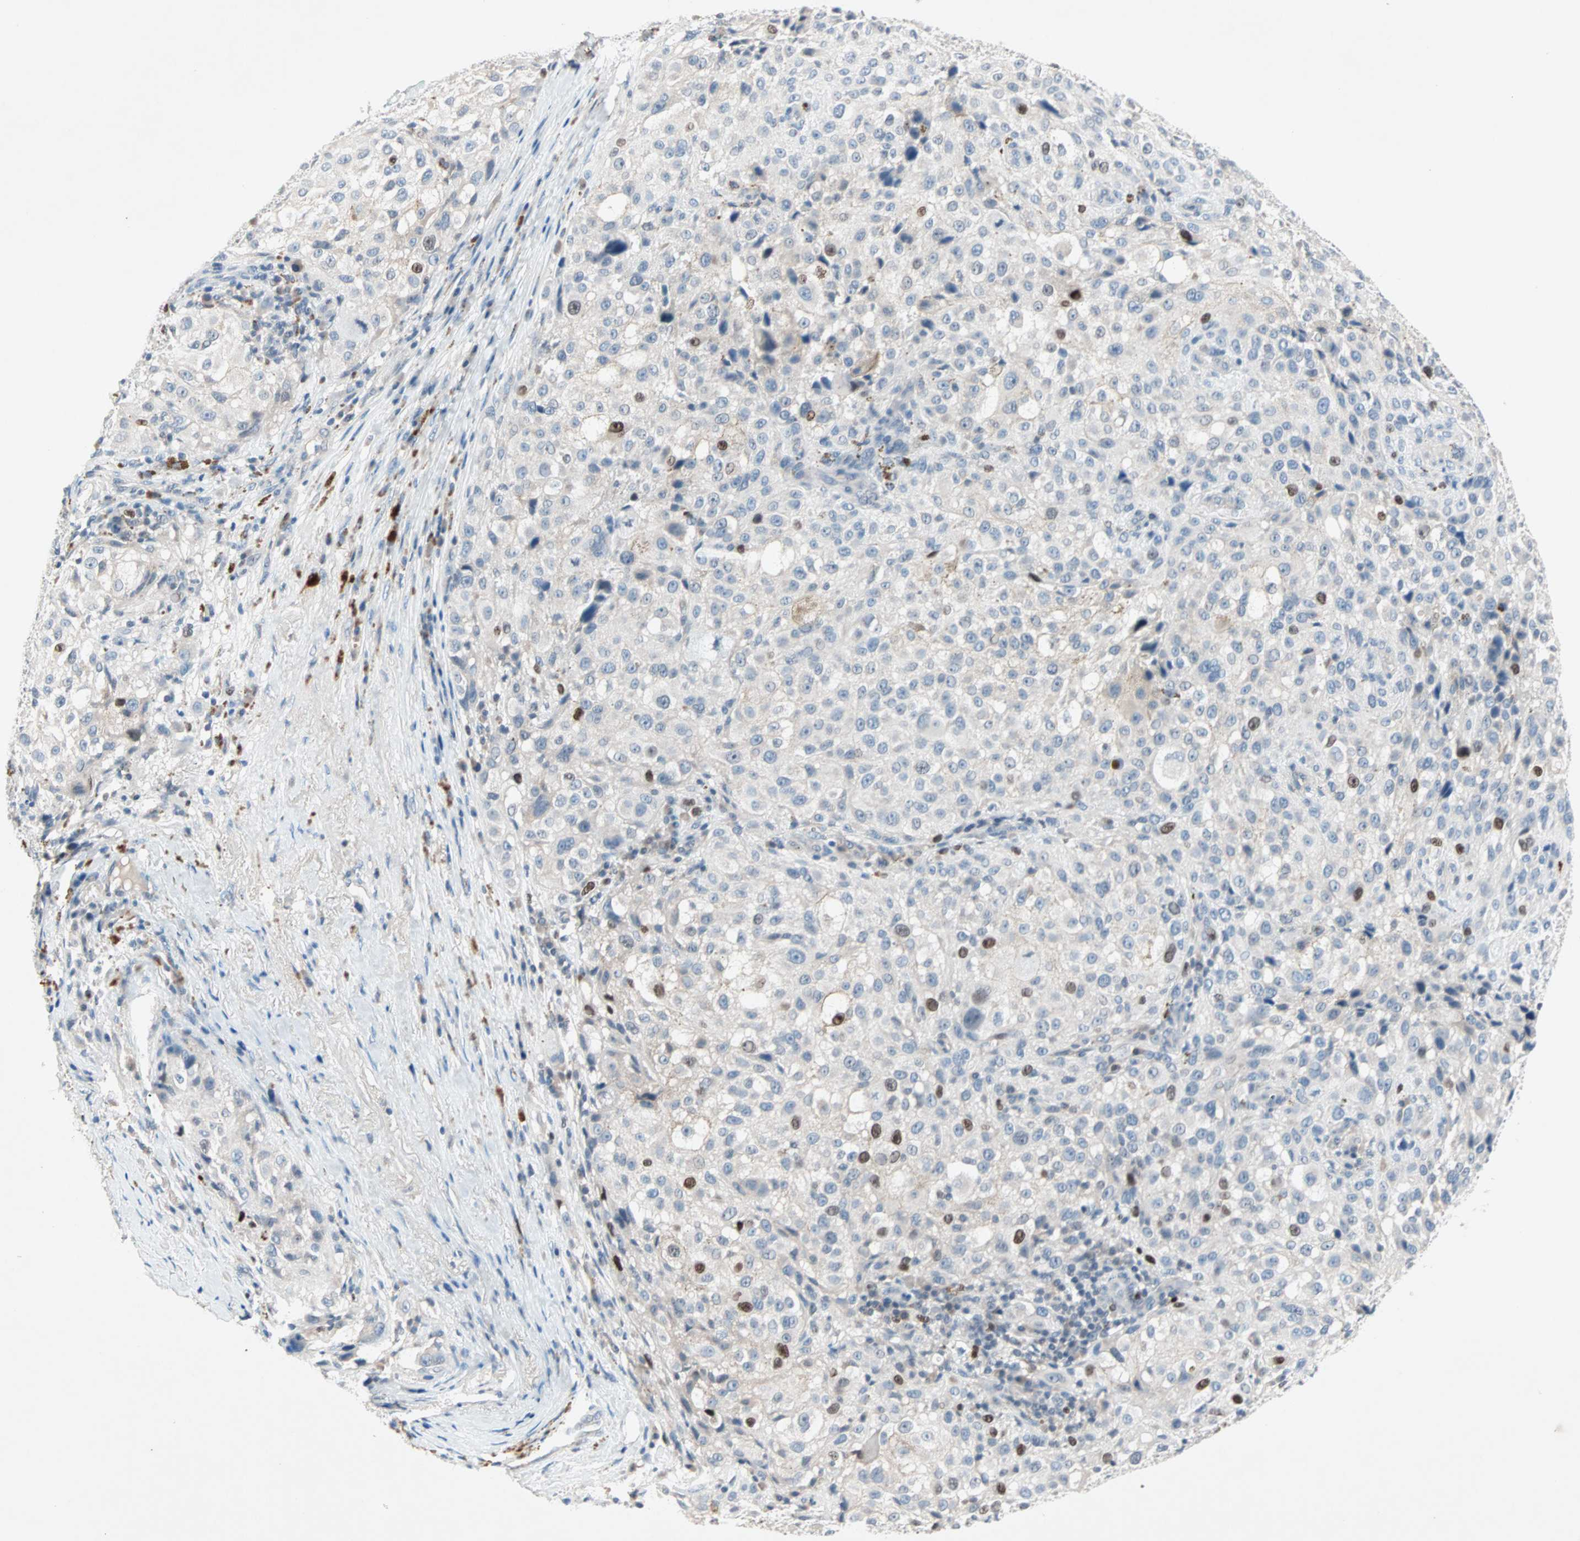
{"staining": {"intensity": "strong", "quantity": "<25%", "location": "nuclear"}, "tissue": "melanoma", "cell_type": "Tumor cells", "image_type": "cancer", "snomed": [{"axis": "morphology", "description": "Necrosis, NOS"}, {"axis": "morphology", "description": "Malignant melanoma, NOS"}, {"axis": "topography", "description": "Skin"}], "caption": "A histopathology image of melanoma stained for a protein displays strong nuclear brown staining in tumor cells.", "gene": "CCNE2", "patient": {"sex": "female", "age": 87}}